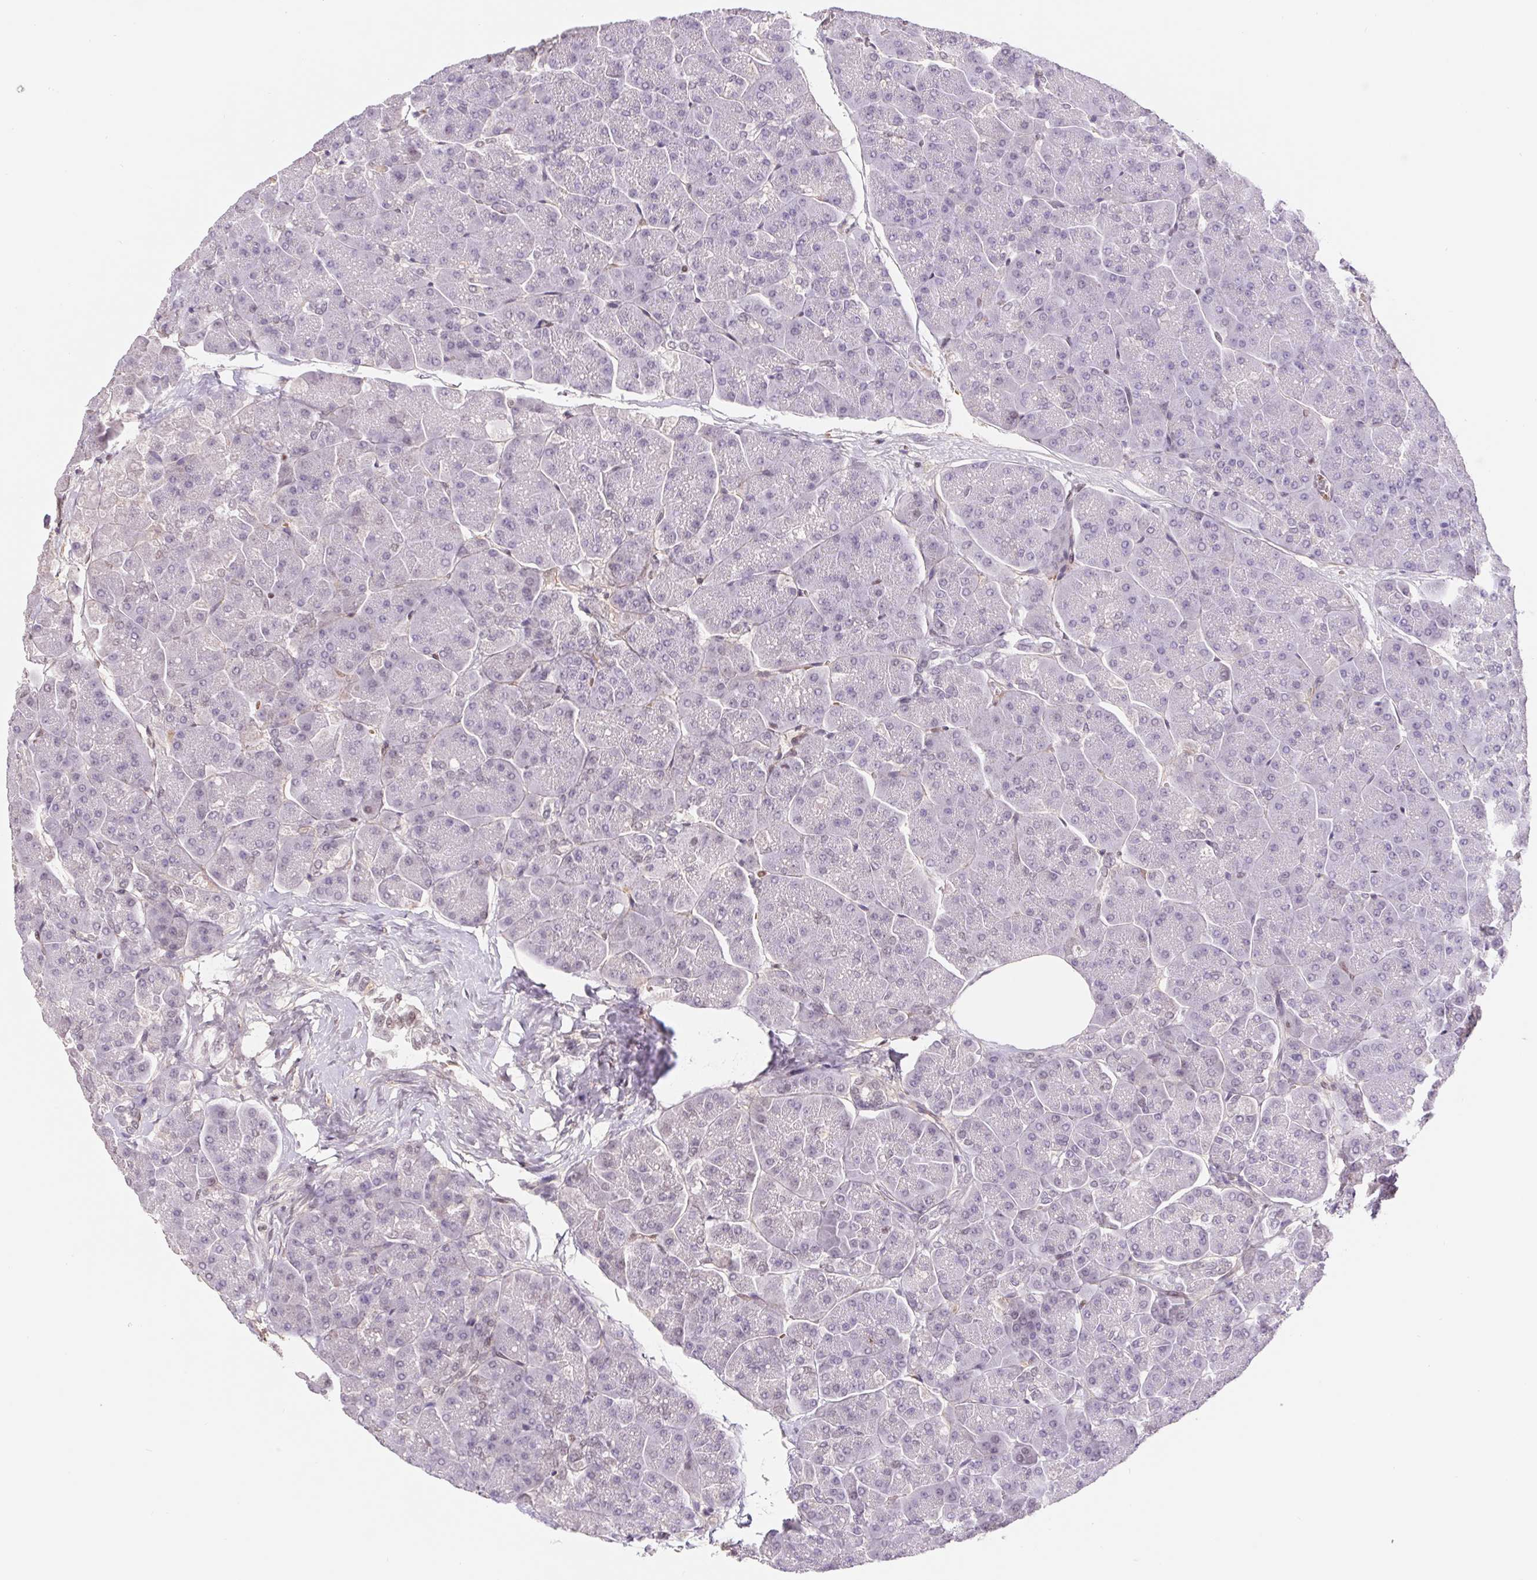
{"staining": {"intensity": "weak", "quantity": "<25%", "location": "nuclear"}, "tissue": "pancreas", "cell_type": "Exocrine glandular cells", "image_type": "normal", "snomed": [{"axis": "morphology", "description": "Normal tissue, NOS"}, {"axis": "topography", "description": "Pancreas"}, {"axis": "topography", "description": "Peripheral nerve tissue"}], "caption": "Immunohistochemistry of normal pancreas reveals no staining in exocrine glandular cells.", "gene": "TRERF1", "patient": {"sex": "male", "age": 54}}